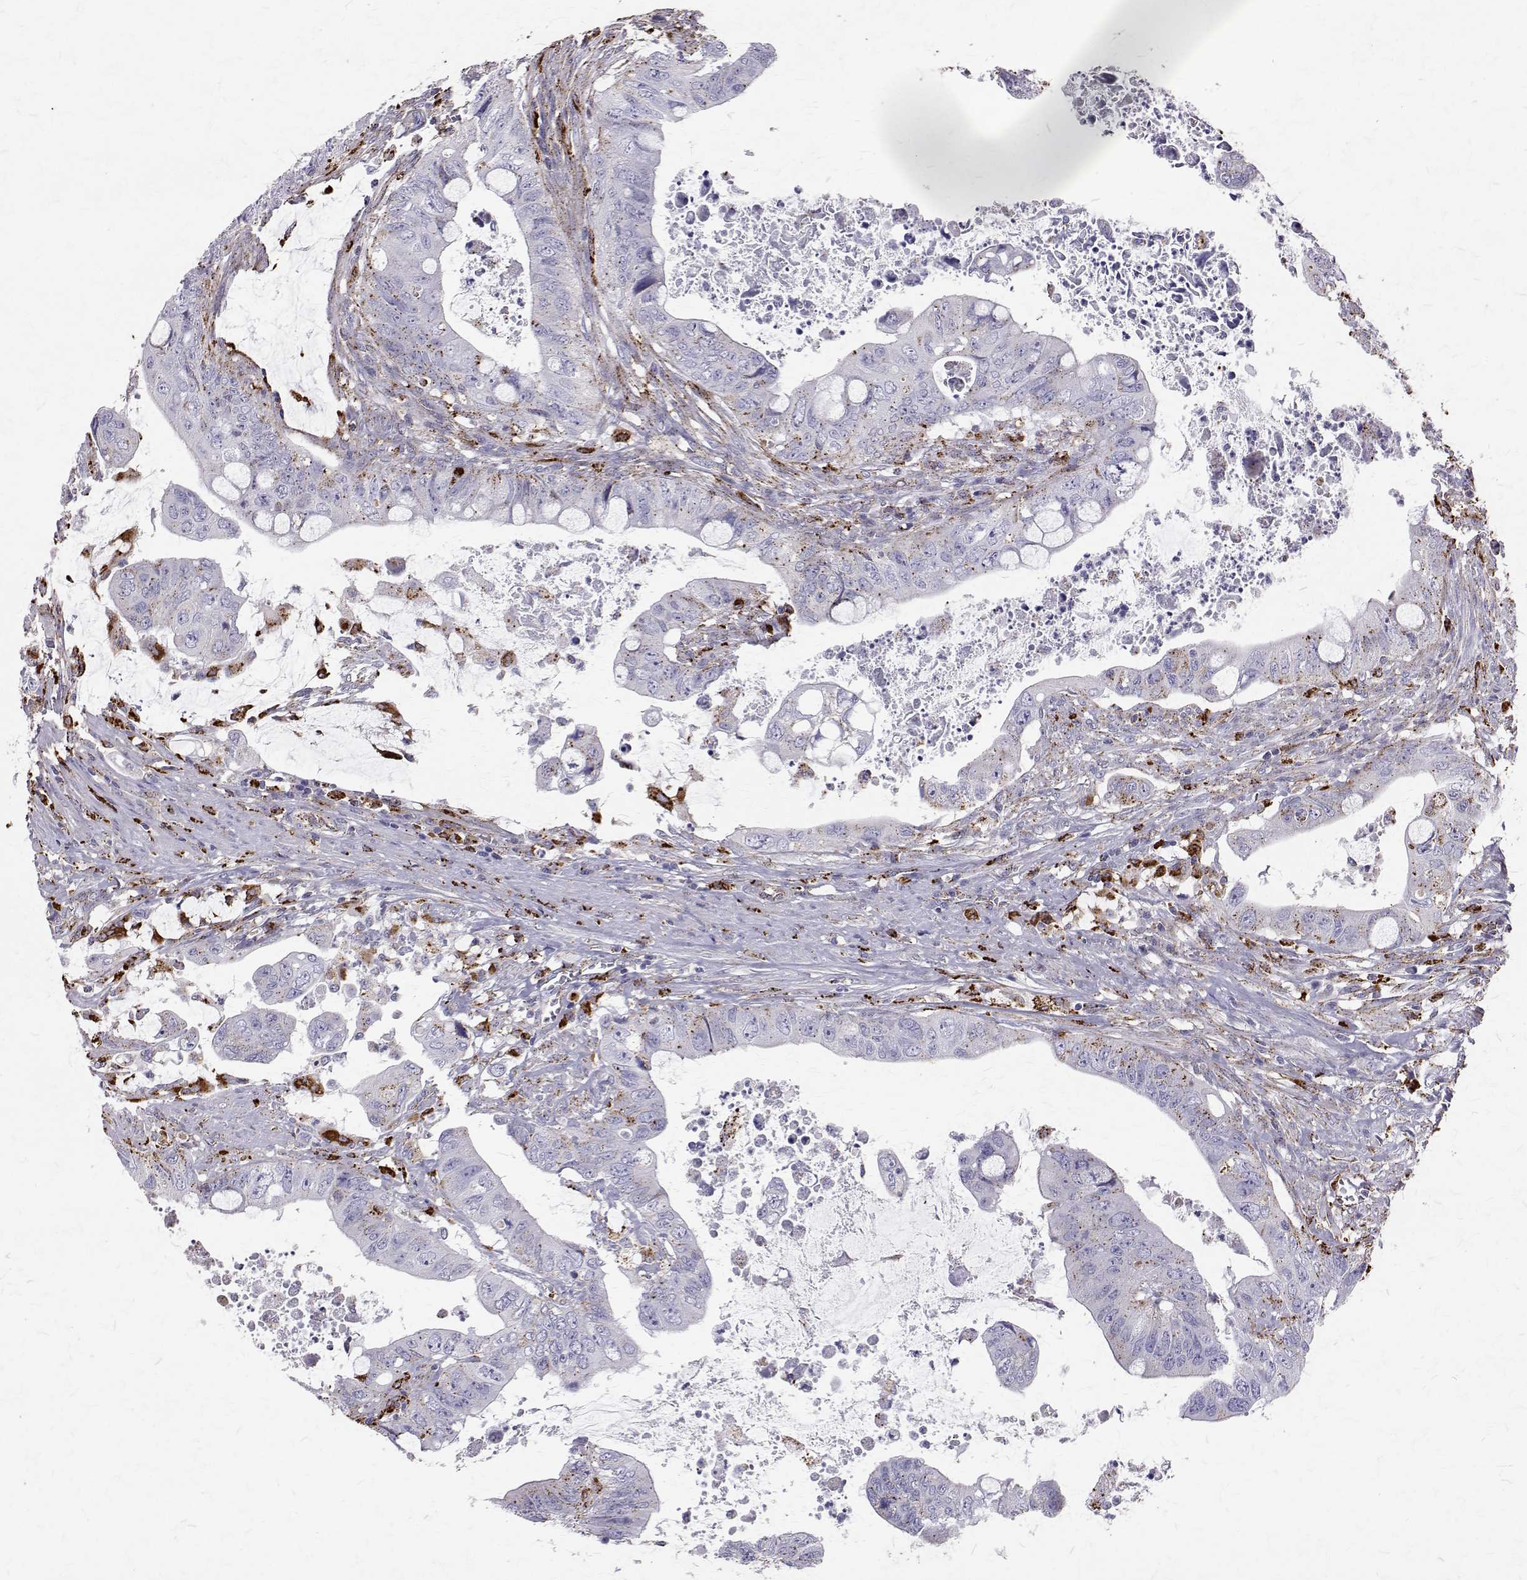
{"staining": {"intensity": "negative", "quantity": "none", "location": "none"}, "tissue": "colorectal cancer", "cell_type": "Tumor cells", "image_type": "cancer", "snomed": [{"axis": "morphology", "description": "Adenocarcinoma, NOS"}, {"axis": "topography", "description": "Colon"}], "caption": "Protein analysis of colorectal cancer (adenocarcinoma) reveals no significant staining in tumor cells.", "gene": "TPP1", "patient": {"sex": "male", "age": 57}}